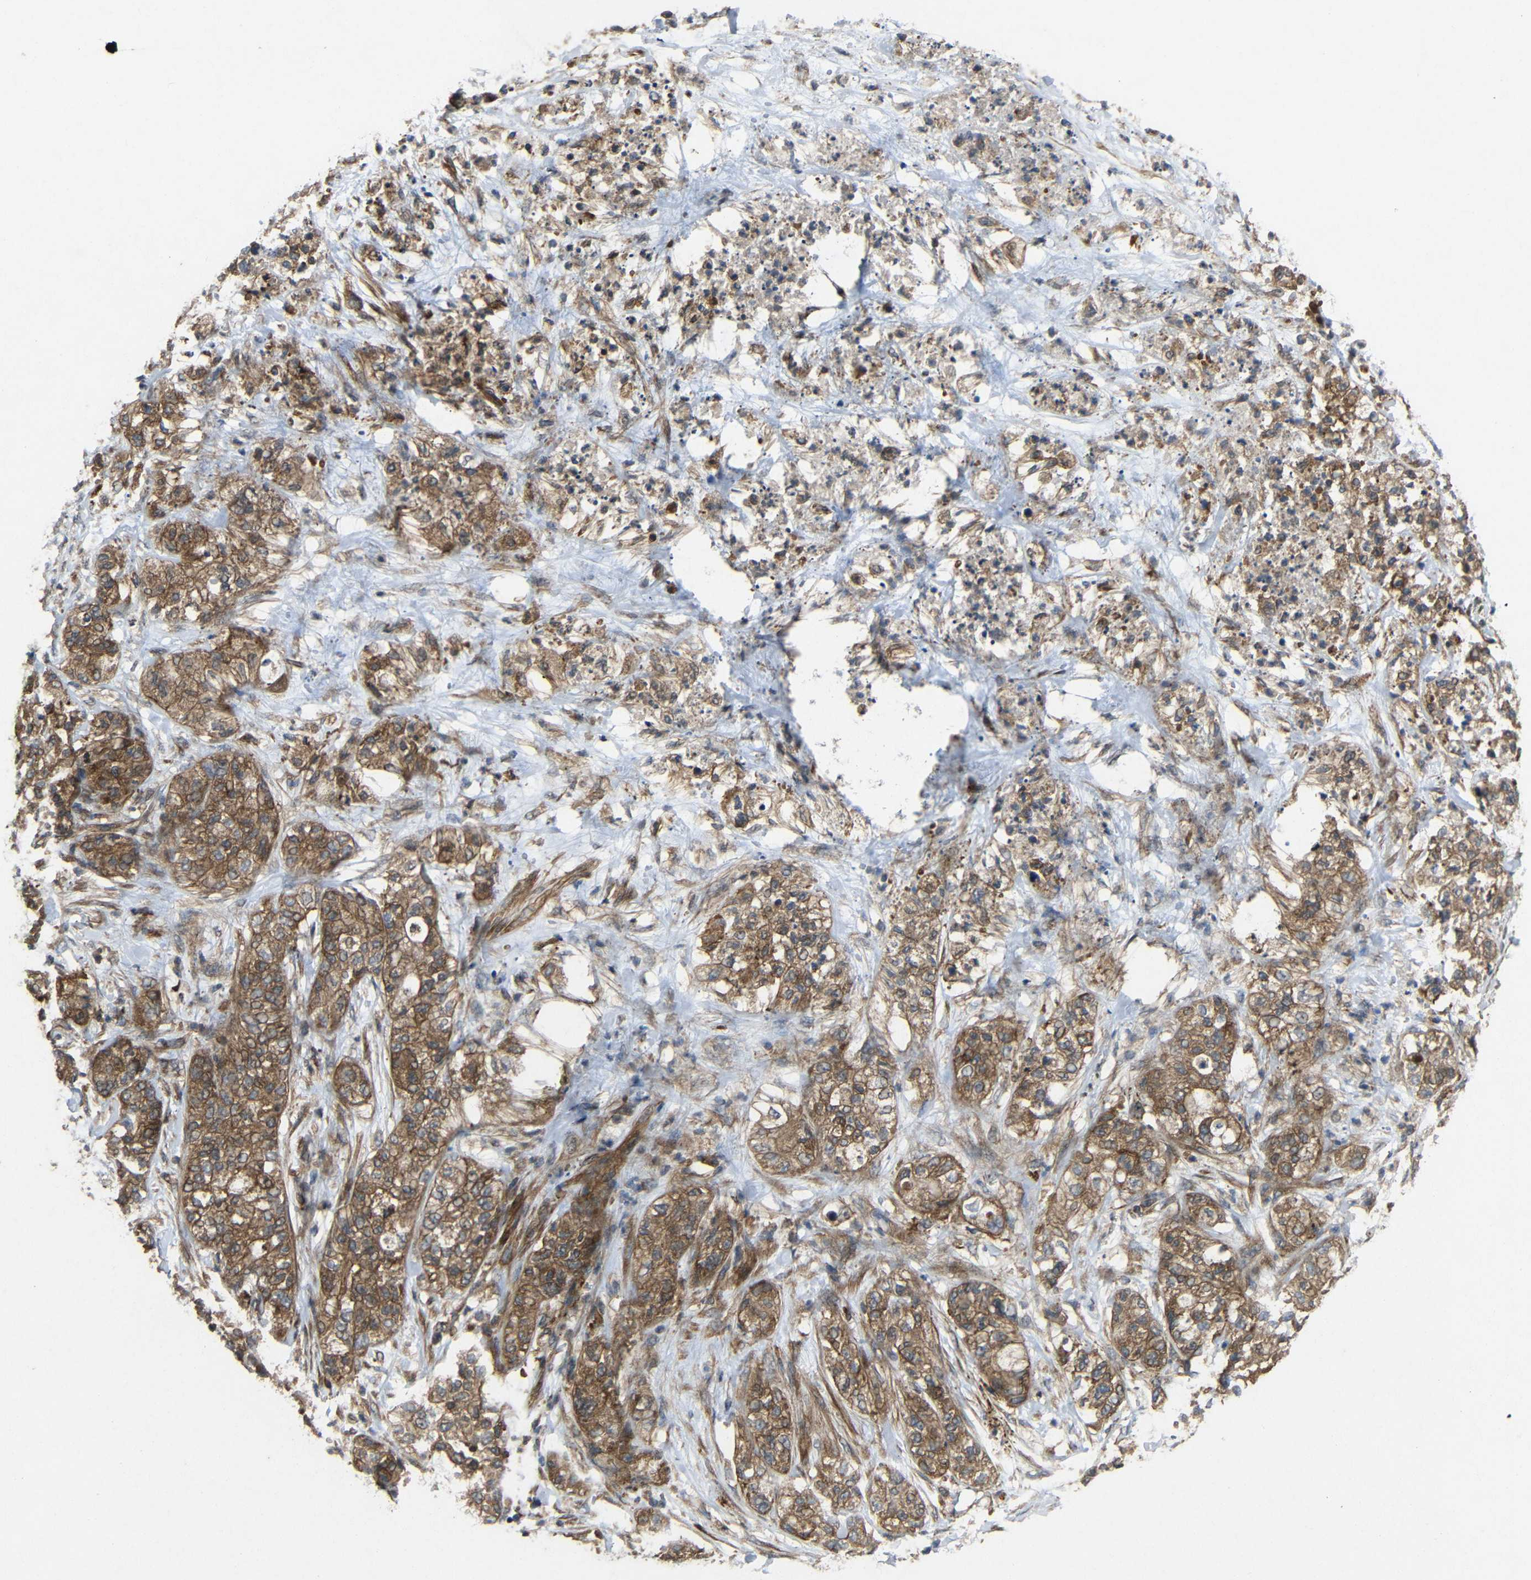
{"staining": {"intensity": "moderate", "quantity": ">75%", "location": "cytoplasmic/membranous"}, "tissue": "pancreatic cancer", "cell_type": "Tumor cells", "image_type": "cancer", "snomed": [{"axis": "morphology", "description": "Adenocarcinoma, NOS"}, {"axis": "topography", "description": "Pancreas"}], "caption": "A brown stain highlights moderate cytoplasmic/membranous staining of a protein in pancreatic cancer (adenocarcinoma) tumor cells. The staining was performed using DAB (3,3'-diaminobenzidine), with brown indicating positive protein expression. Nuclei are stained blue with hematoxylin.", "gene": "EIF2S1", "patient": {"sex": "female", "age": 78}}